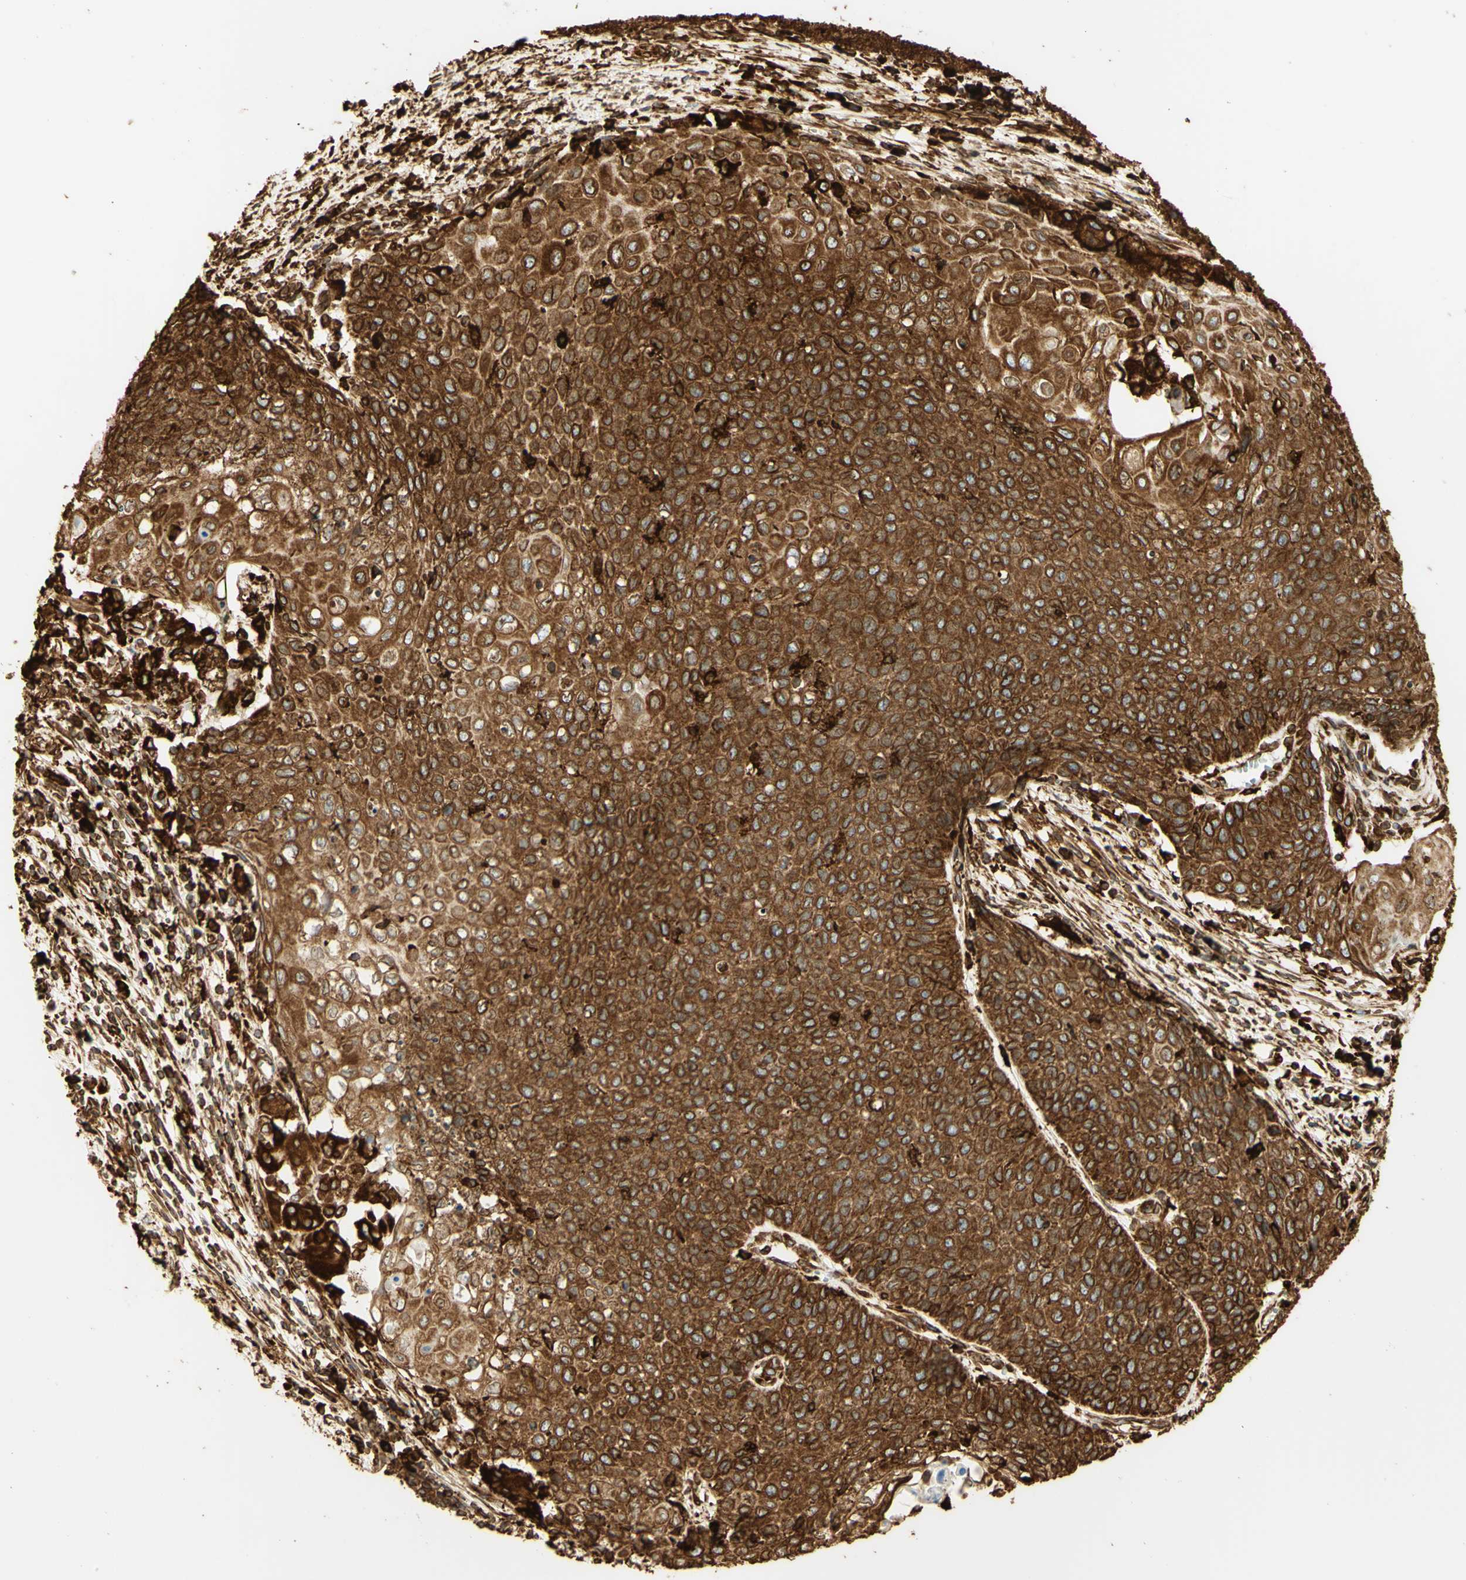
{"staining": {"intensity": "strong", "quantity": ">75%", "location": "cytoplasmic/membranous"}, "tissue": "cervical cancer", "cell_type": "Tumor cells", "image_type": "cancer", "snomed": [{"axis": "morphology", "description": "Squamous cell carcinoma, NOS"}, {"axis": "topography", "description": "Cervix"}], "caption": "Protein expression analysis of human cervical cancer reveals strong cytoplasmic/membranous positivity in approximately >75% of tumor cells.", "gene": "CANX", "patient": {"sex": "female", "age": 39}}